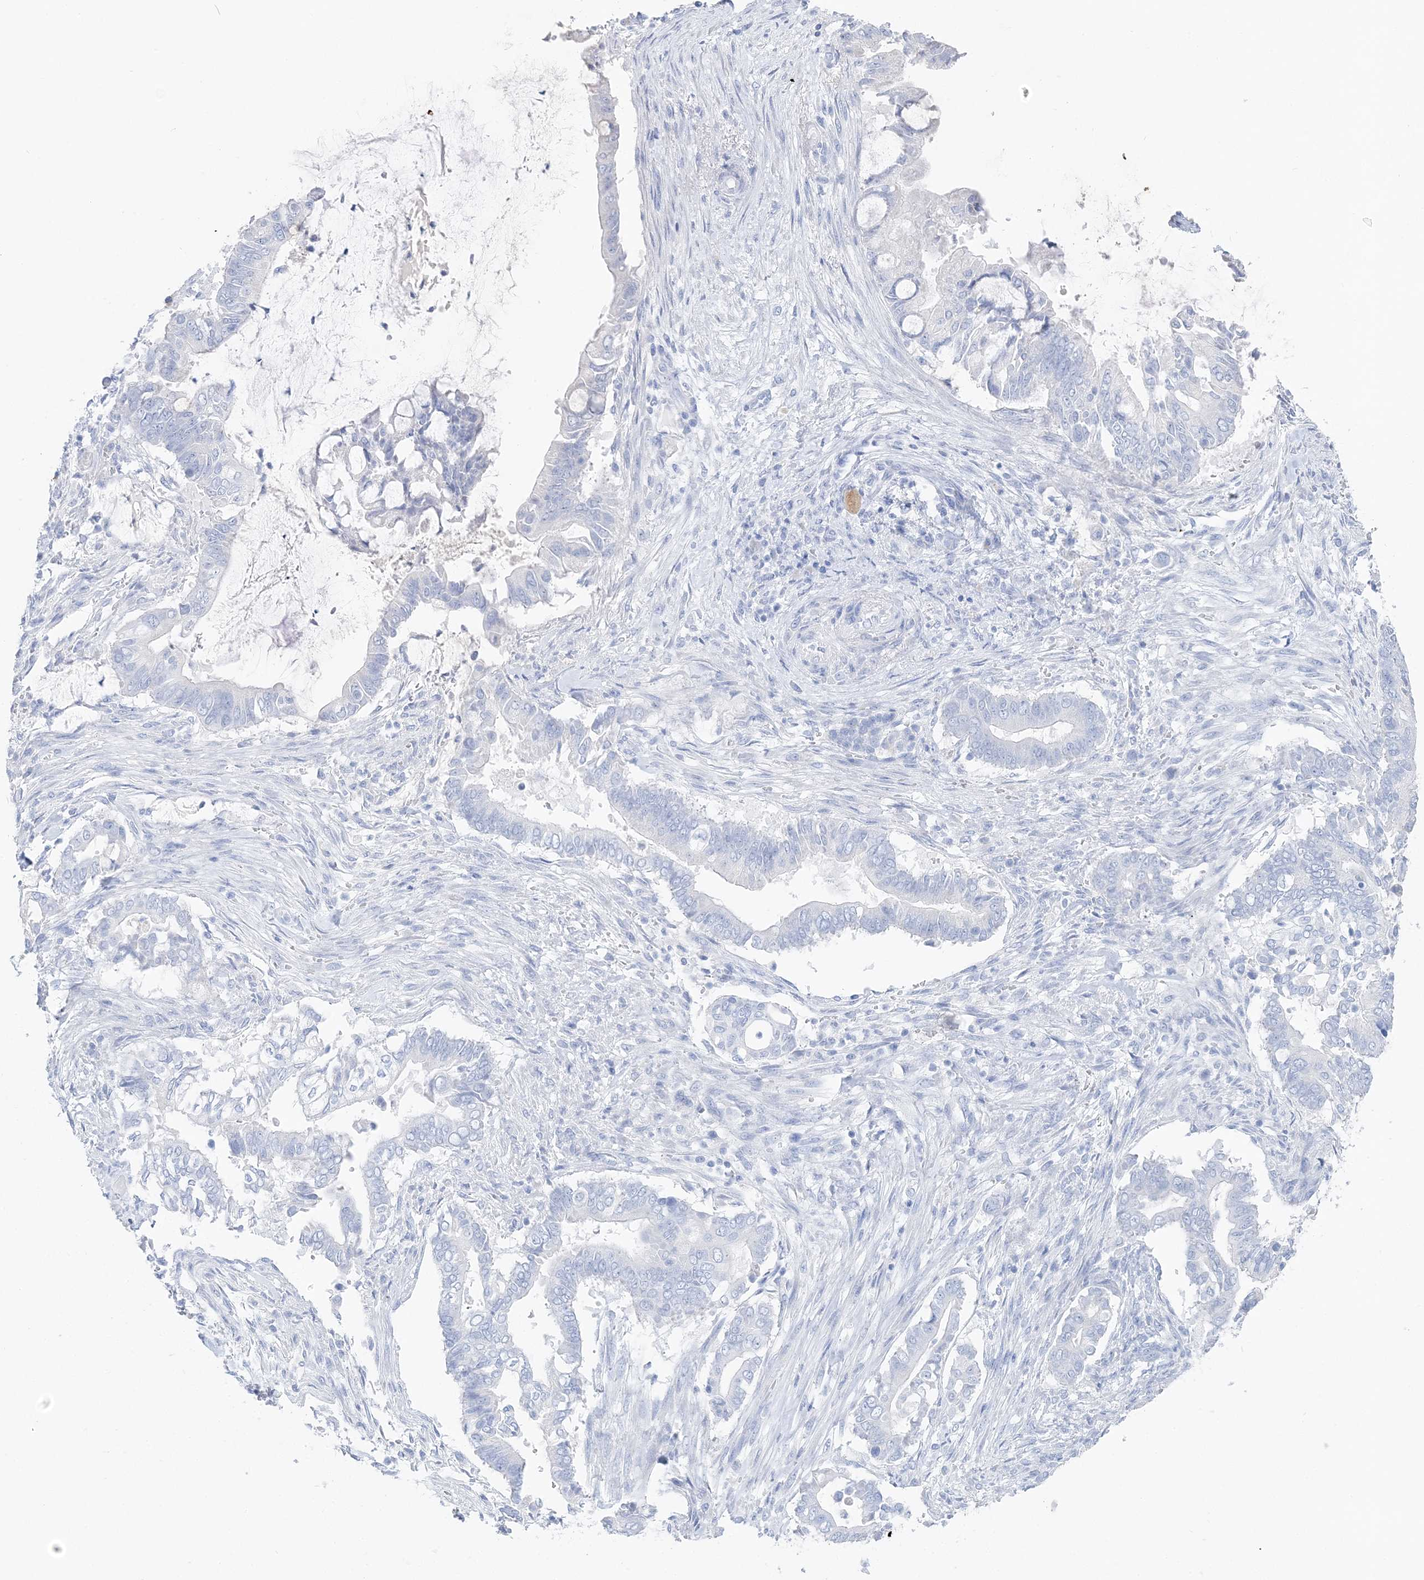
{"staining": {"intensity": "negative", "quantity": "none", "location": "none"}, "tissue": "pancreatic cancer", "cell_type": "Tumor cells", "image_type": "cancer", "snomed": [{"axis": "morphology", "description": "Adenocarcinoma, NOS"}, {"axis": "topography", "description": "Pancreas"}], "caption": "IHC of human pancreatic adenocarcinoma exhibits no positivity in tumor cells.", "gene": "TSPYL6", "patient": {"sex": "male", "age": 68}}